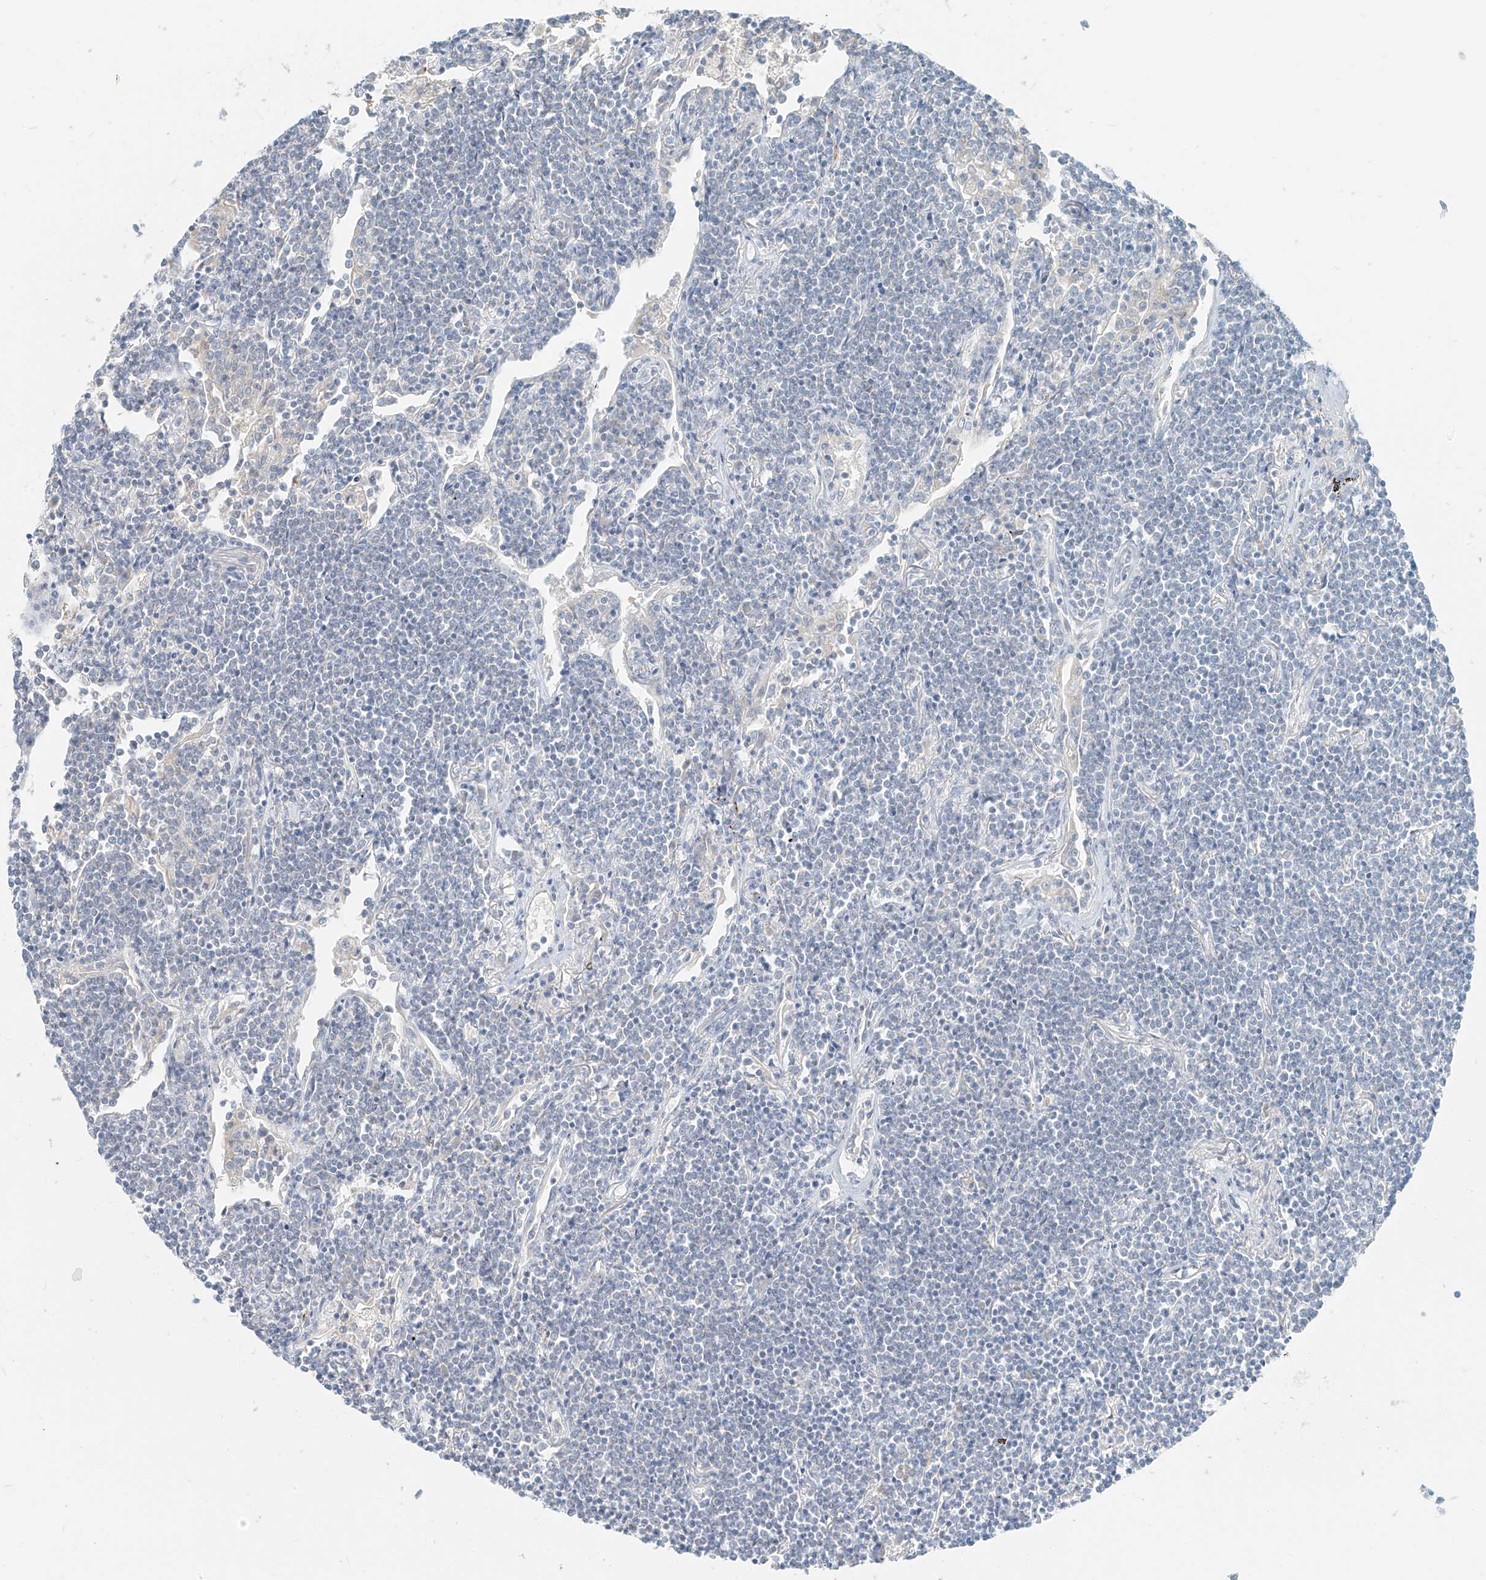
{"staining": {"intensity": "negative", "quantity": "none", "location": "none"}, "tissue": "lymphoma", "cell_type": "Tumor cells", "image_type": "cancer", "snomed": [{"axis": "morphology", "description": "Malignant lymphoma, non-Hodgkin's type, Low grade"}, {"axis": "topography", "description": "Lung"}], "caption": "Photomicrograph shows no significant protein expression in tumor cells of malignant lymphoma, non-Hodgkin's type (low-grade).", "gene": "PGC", "patient": {"sex": "female", "age": 71}}